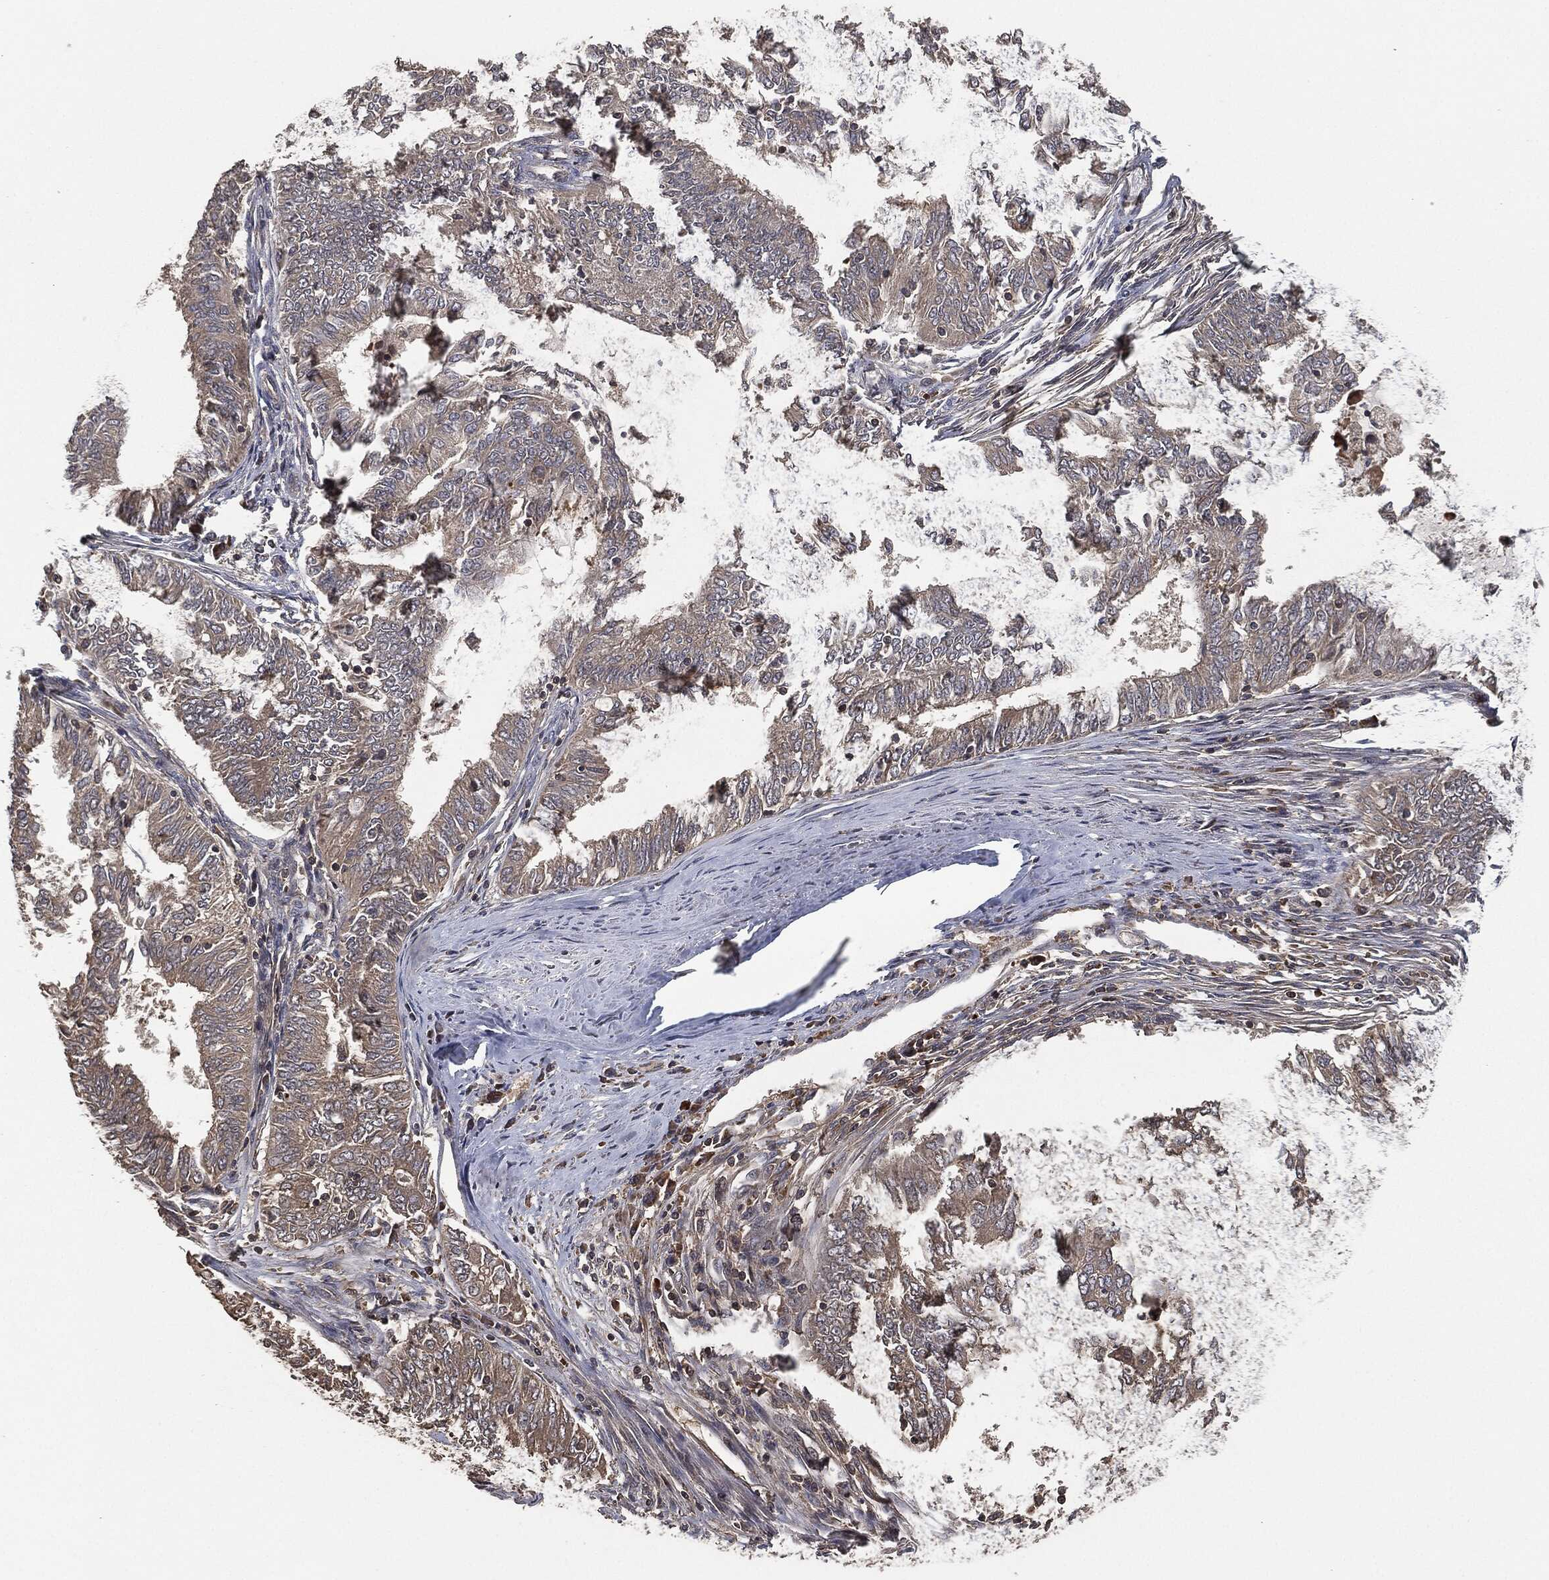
{"staining": {"intensity": "weak", "quantity": "<25%", "location": "cytoplasmic/membranous"}, "tissue": "endometrial cancer", "cell_type": "Tumor cells", "image_type": "cancer", "snomed": [{"axis": "morphology", "description": "Adenocarcinoma, NOS"}, {"axis": "topography", "description": "Endometrium"}], "caption": "Tumor cells are negative for brown protein staining in endometrial cancer (adenocarcinoma).", "gene": "ERBIN", "patient": {"sex": "female", "age": 62}}